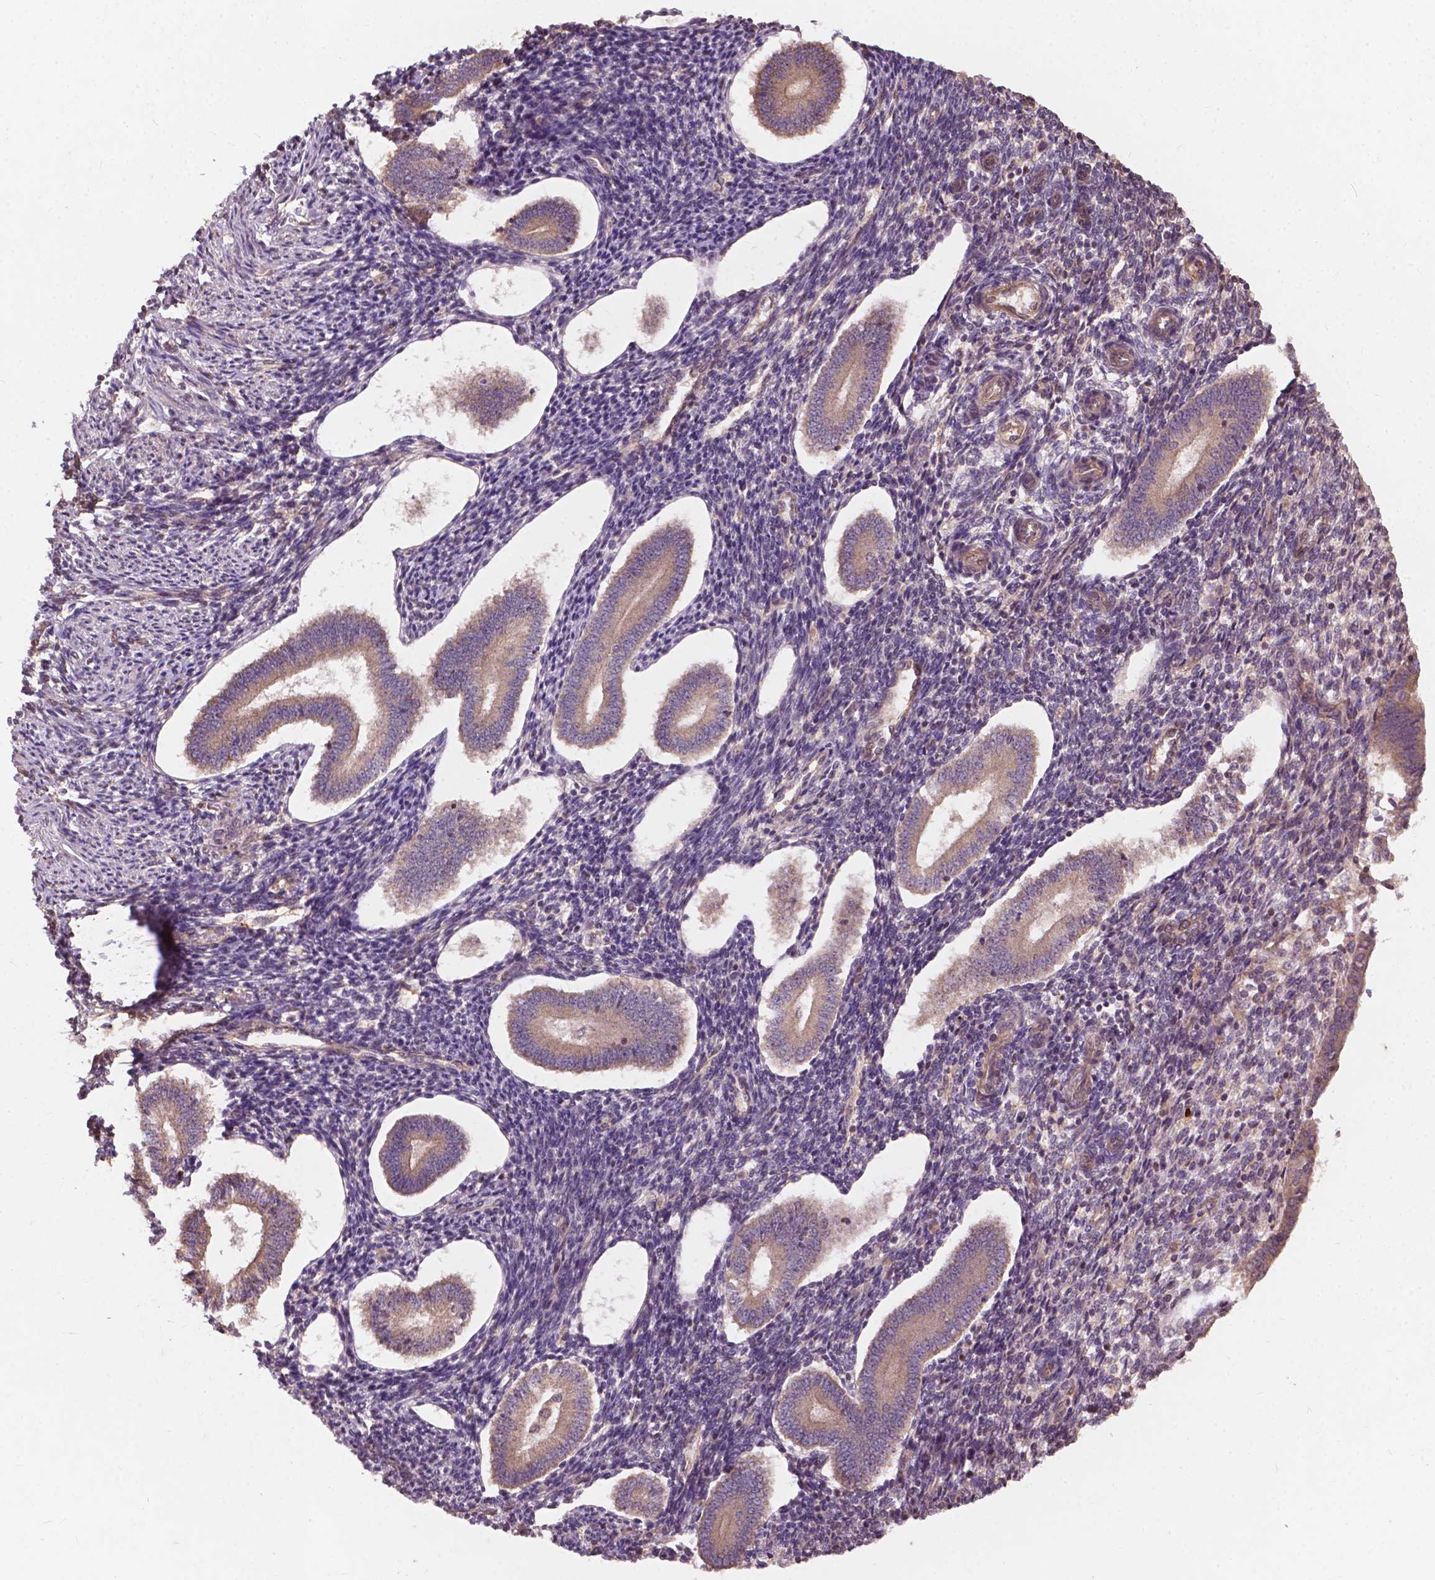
{"staining": {"intensity": "weak", "quantity": "<25%", "location": "cytoplasmic/membranous"}, "tissue": "endometrium", "cell_type": "Cells in endometrial stroma", "image_type": "normal", "snomed": [{"axis": "morphology", "description": "Normal tissue, NOS"}, {"axis": "topography", "description": "Endometrium"}], "caption": "The image exhibits no staining of cells in endometrial stroma in normal endometrium.", "gene": "CDC42BPA", "patient": {"sex": "female", "age": 40}}